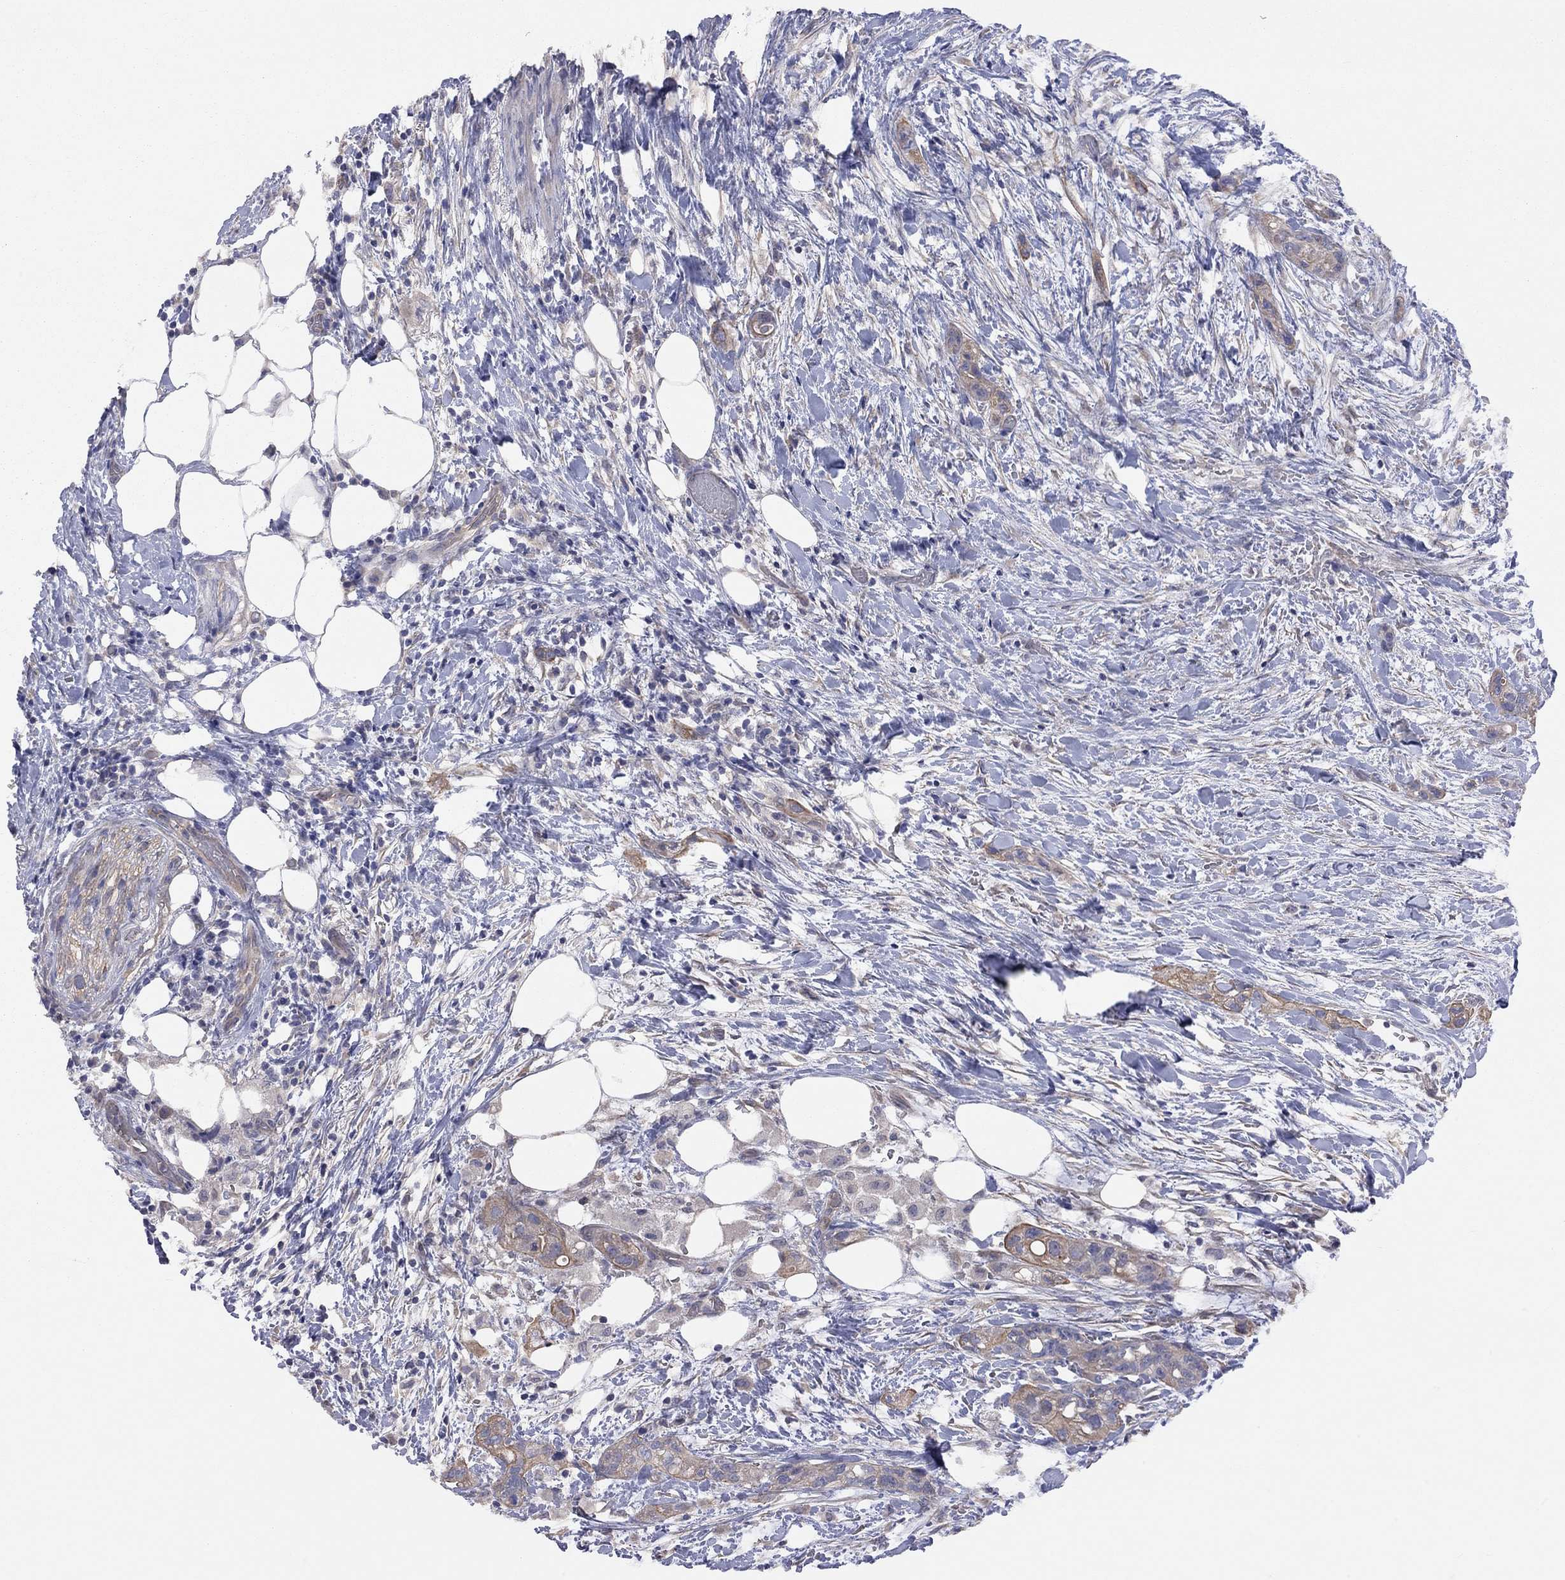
{"staining": {"intensity": "strong", "quantity": "<25%", "location": "cytoplasmic/membranous"}, "tissue": "pancreatic cancer", "cell_type": "Tumor cells", "image_type": "cancer", "snomed": [{"axis": "morphology", "description": "Adenocarcinoma, NOS"}, {"axis": "topography", "description": "Pancreas"}], "caption": "Adenocarcinoma (pancreatic) tissue demonstrates strong cytoplasmic/membranous staining in approximately <25% of tumor cells, visualized by immunohistochemistry.", "gene": "KCNB1", "patient": {"sex": "female", "age": 72}}